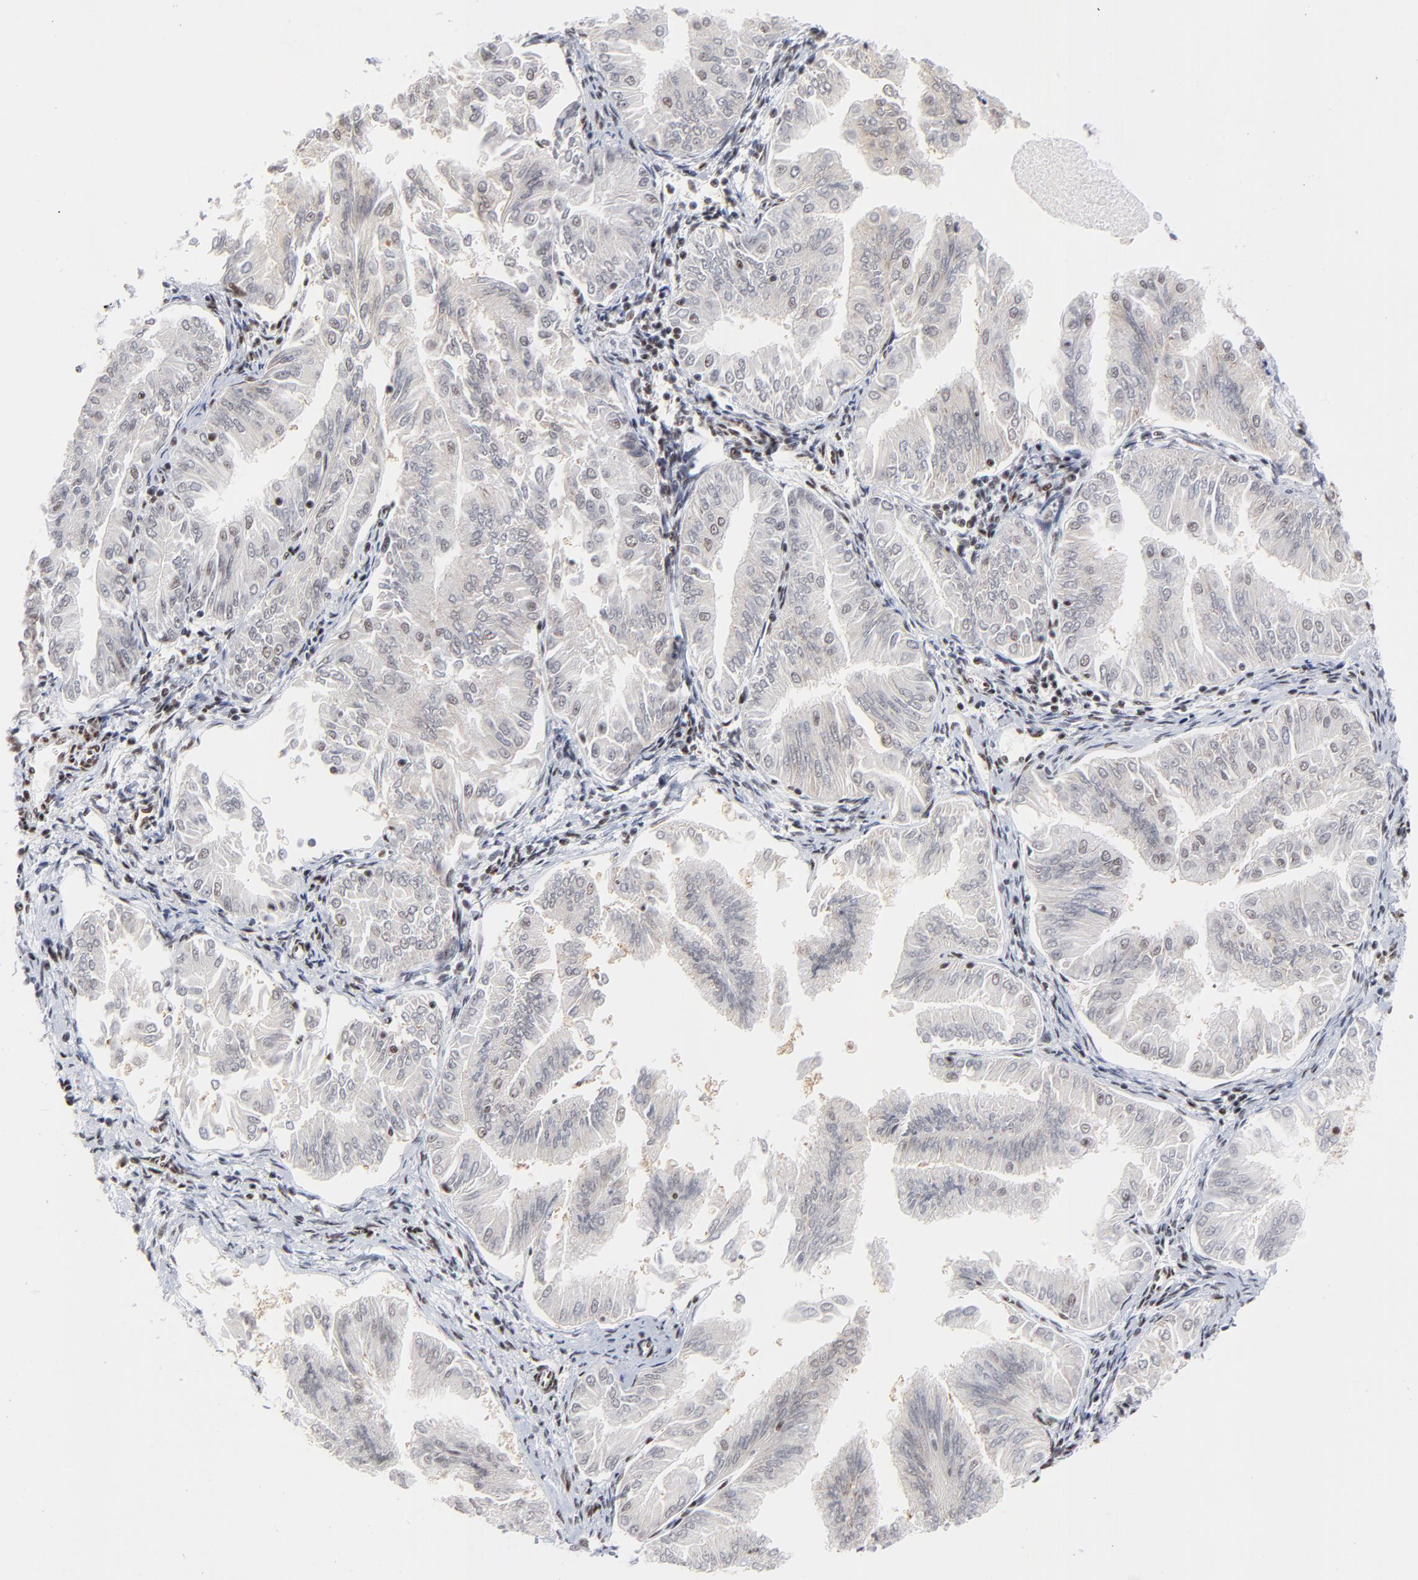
{"staining": {"intensity": "weak", "quantity": "25%-75%", "location": "nuclear"}, "tissue": "endometrial cancer", "cell_type": "Tumor cells", "image_type": "cancer", "snomed": [{"axis": "morphology", "description": "Adenocarcinoma, NOS"}, {"axis": "topography", "description": "Endometrium"}], "caption": "This is a micrograph of IHC staining of endometrial cancer, which shows weak staining in the nuclear of tumor cells.", "gene": "CREB1", "patient": {"sex": "female", "age": 53}}